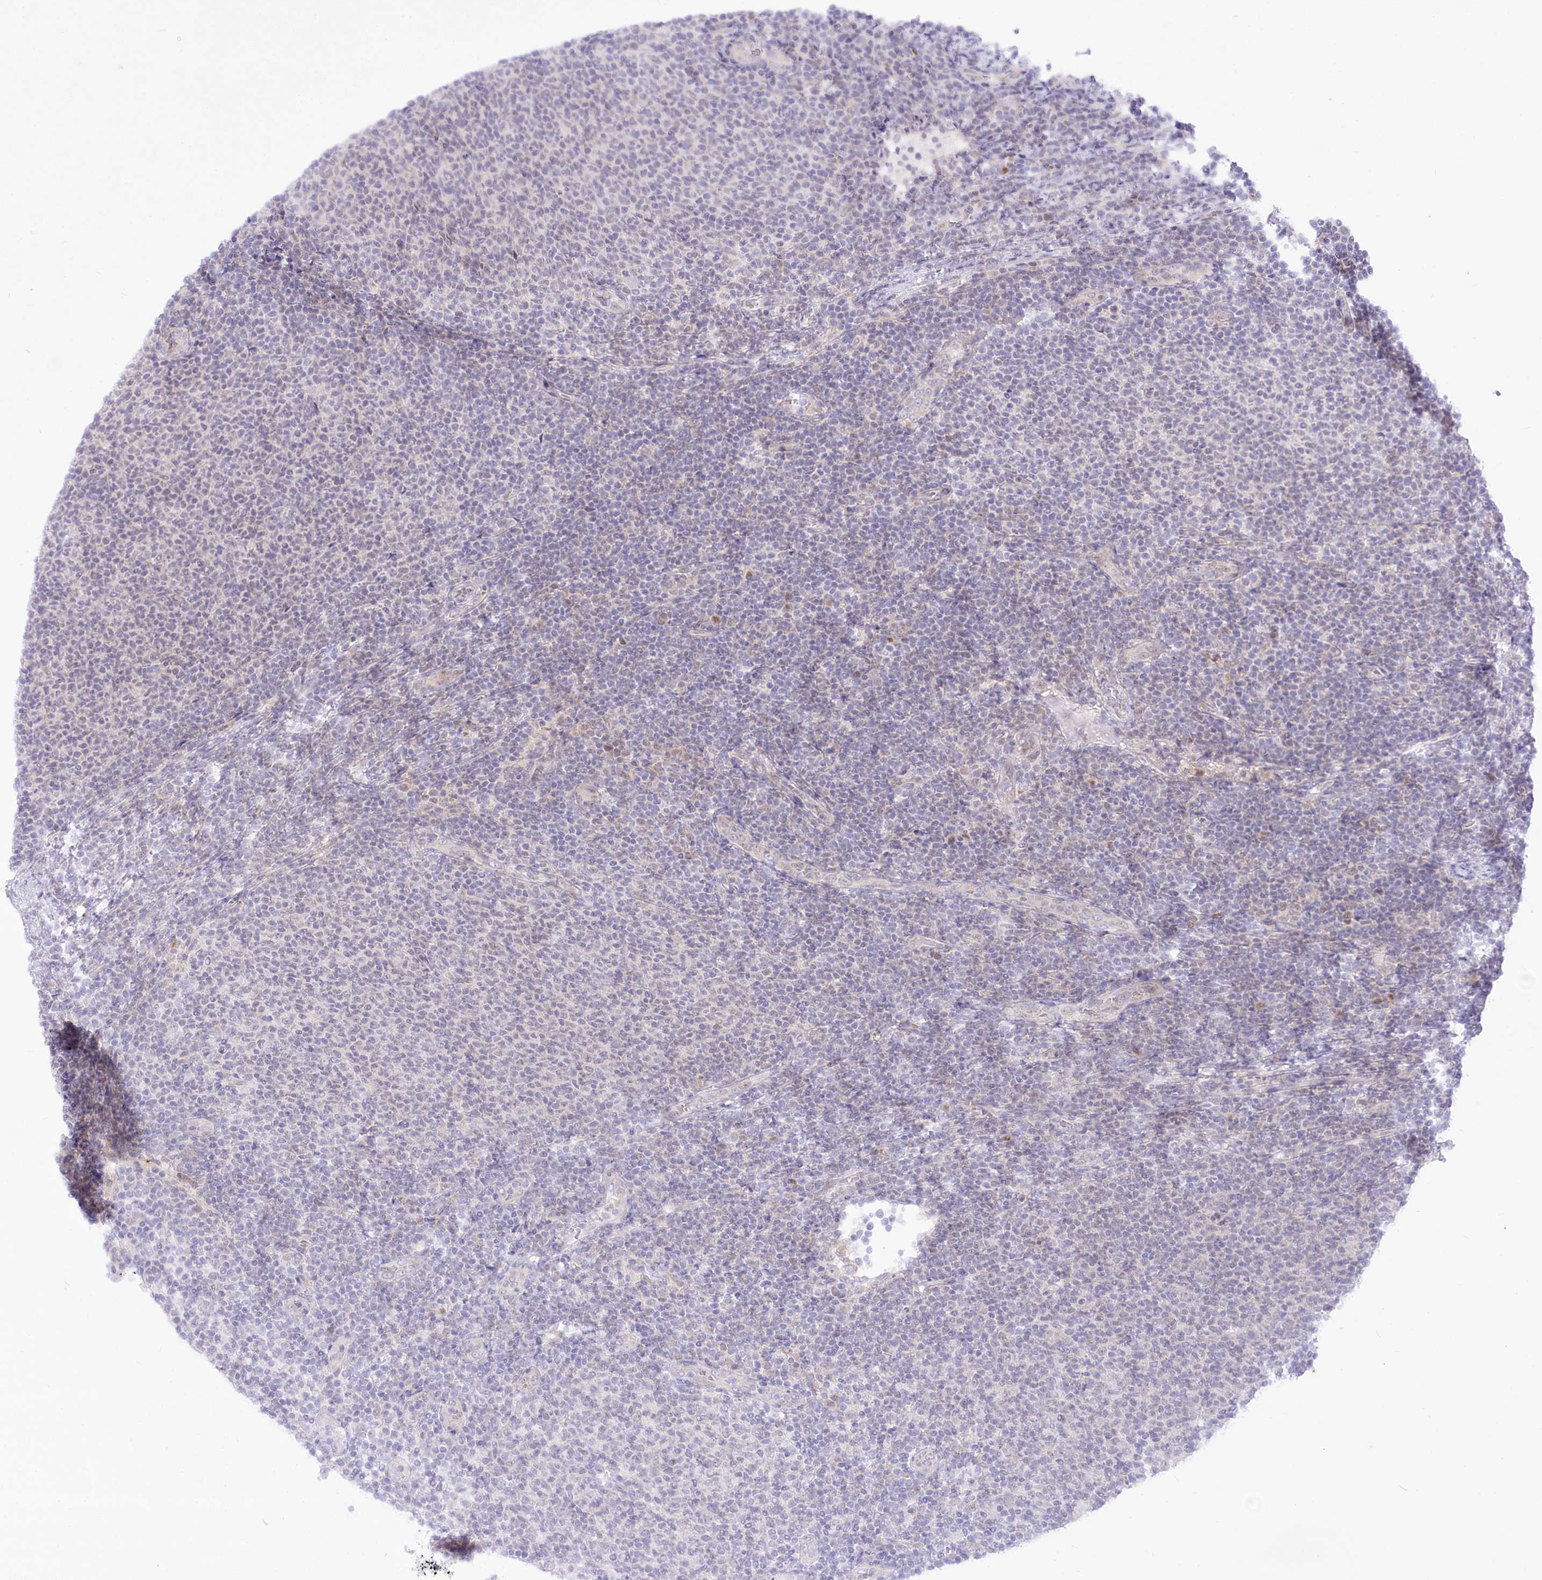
{"staining": {"intensity": "negative", "quantity": "none", "location": "none"}, "tissue": "lymphoma", "cell_type": "Tumor cells", "image_type": "cancer", "snomed": [{"axis": "morphology", "description": "Malignant lymphoma, non-Hodgkin's type, Low grade"}, {"axis": "topography", "description": "Lymph node"}], "caption": "Immunohistochemistry (IHC) of malignant lymphoma, non-Hodgkin's type (low-grade) reveals no staining in tumor cells.", "gene": "BEND7", "patient": {"sex": "male", "age": 66}}